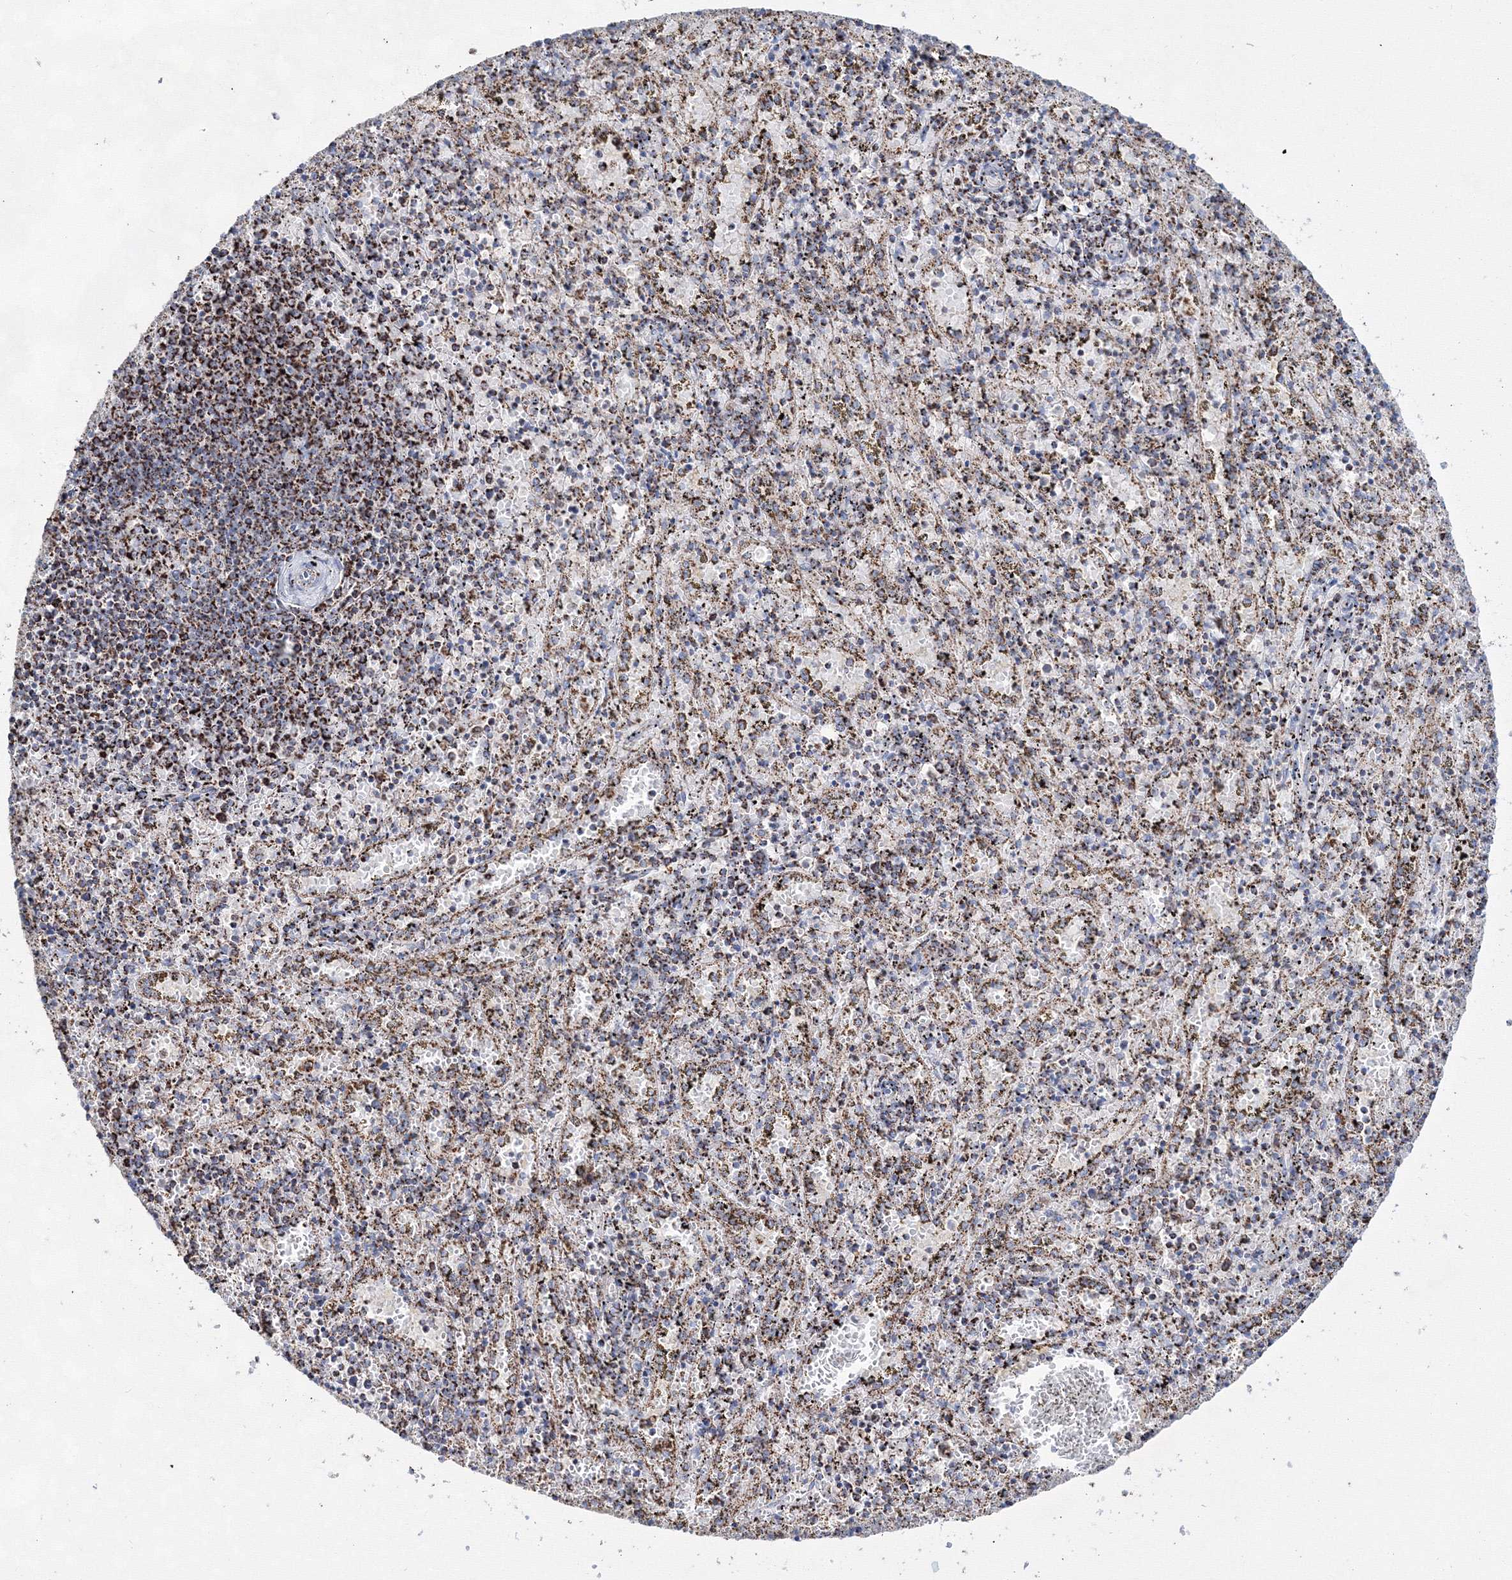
{"staining": {"intensity": "moderate", "quantity": "25%-75%", "location": "cytoplasmic/membranous"}, "tissue": "spleen", "cell_type": "Cells in red pulp", "image_type": "normal", "snomed": [{"axis": "morphology", "description": "Normal tissue, NOS"}, {"axis": "topography", "description": "Spleen"}], "caption": "Human spleen stained for a protein (brown) displays moderate cytoplasmic/membranous positive positivity in approximately 25%-75% of cells in red pulp.", "gene": "IGSF9", "patient": {"sex": "male", "age": 11}}